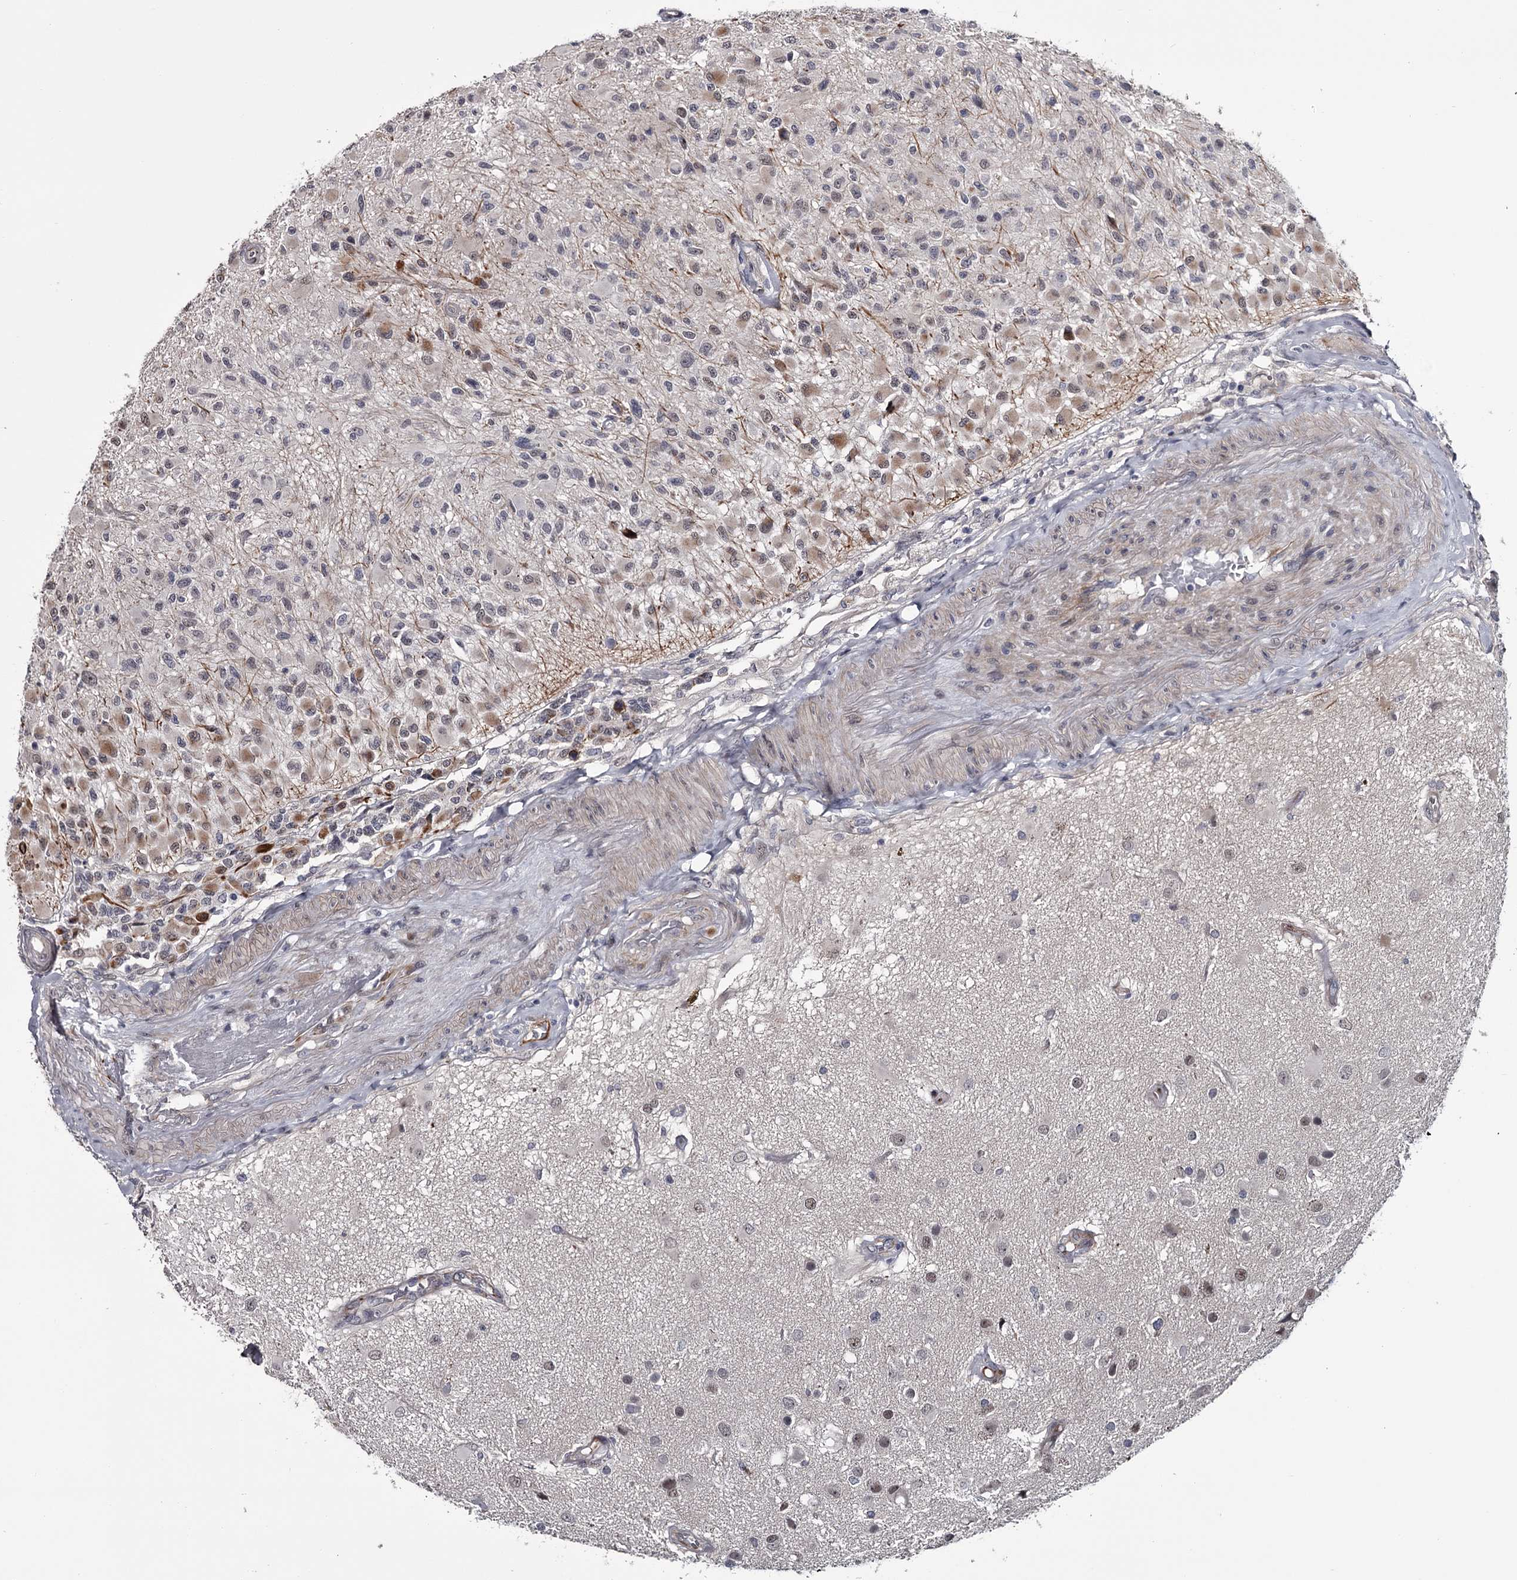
{"staining": {"intensity": "weak", "quantity": "<25%", "location": "cytoplasmic/membranous,nuclear"}, "tissue": "glioma", "cell_type": "Tumor cells", "image_type": "cancer", "snomed": [{"axis": "morphology", "description": "Glioma, malignant, High grade"}, {"axis": "morphology", "description": "Glioblastoma, NOS"}, {"axis": "topography", "description": "Brain"}], "caption": "Tumor cells show no significant positivity in malignant high-grade glioma.", "gene": "PRPF40B", "patient": {"sex": "male", "age": 60}}